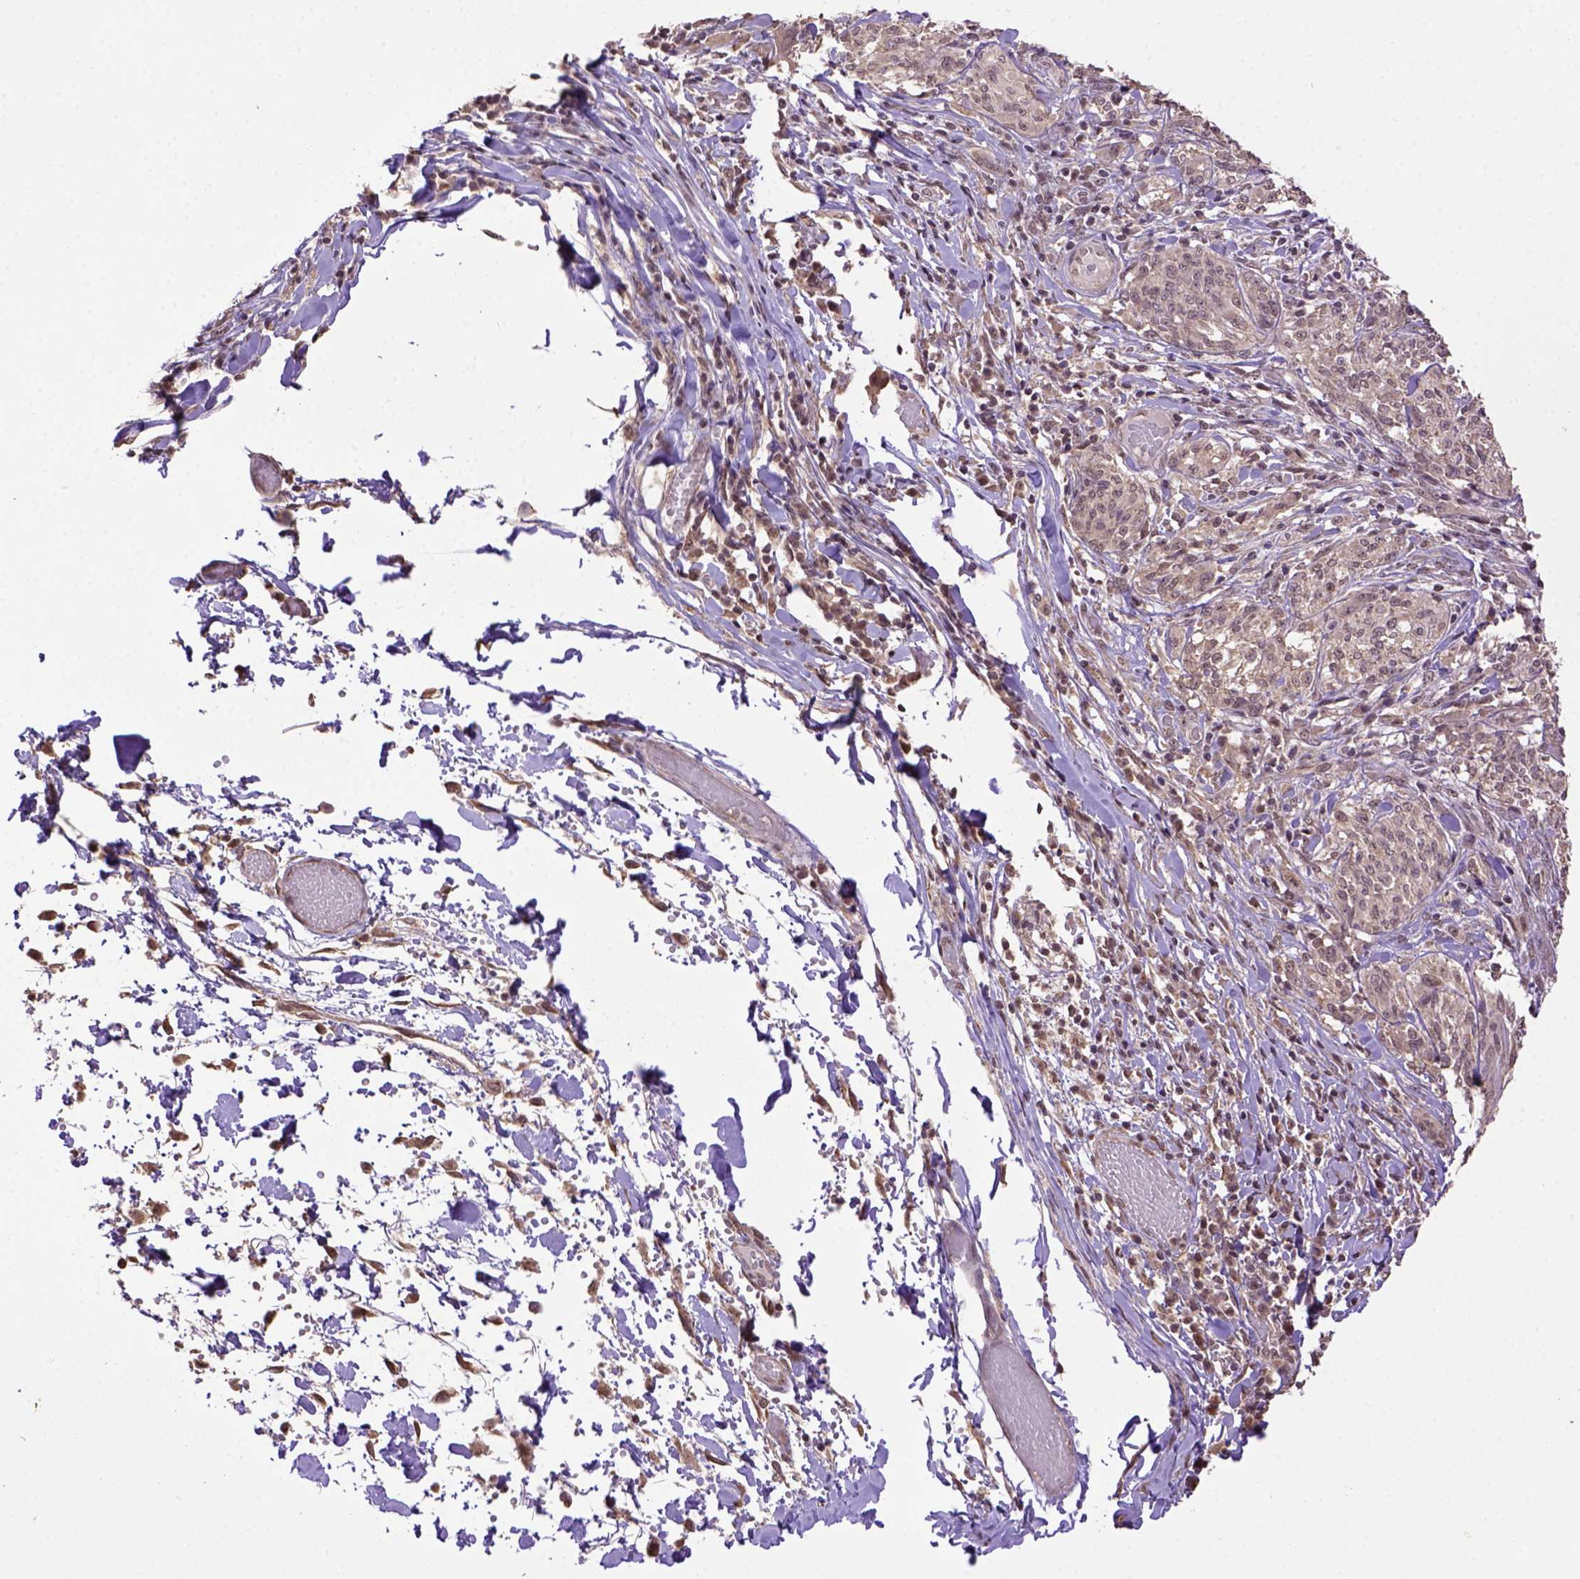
{"staining": {"intensity": "weak", "quantity": "25%-75%", "location": "cytoplasmic/membranous"}, "tissue": "melanoma", "cell_type": "Tumor cells", "image_type": "cancer", "snomed": [{"axis": "morphology", "description": "Malignant melanoma, NOS"}, {"axis": "topography", "description": "Skin"}], "caption": "A high-resolution micrograph shows immunohistochemistry staining of malignant melanoma, which exhibits weak cytoplasmic/membranous expression in approximately 25%-75% of tumor cells. (DAB = brown stain, brightfield microscopy at high magnification).", "gene": "WDR17", "patient": {"sex": "female", "age": 91}}